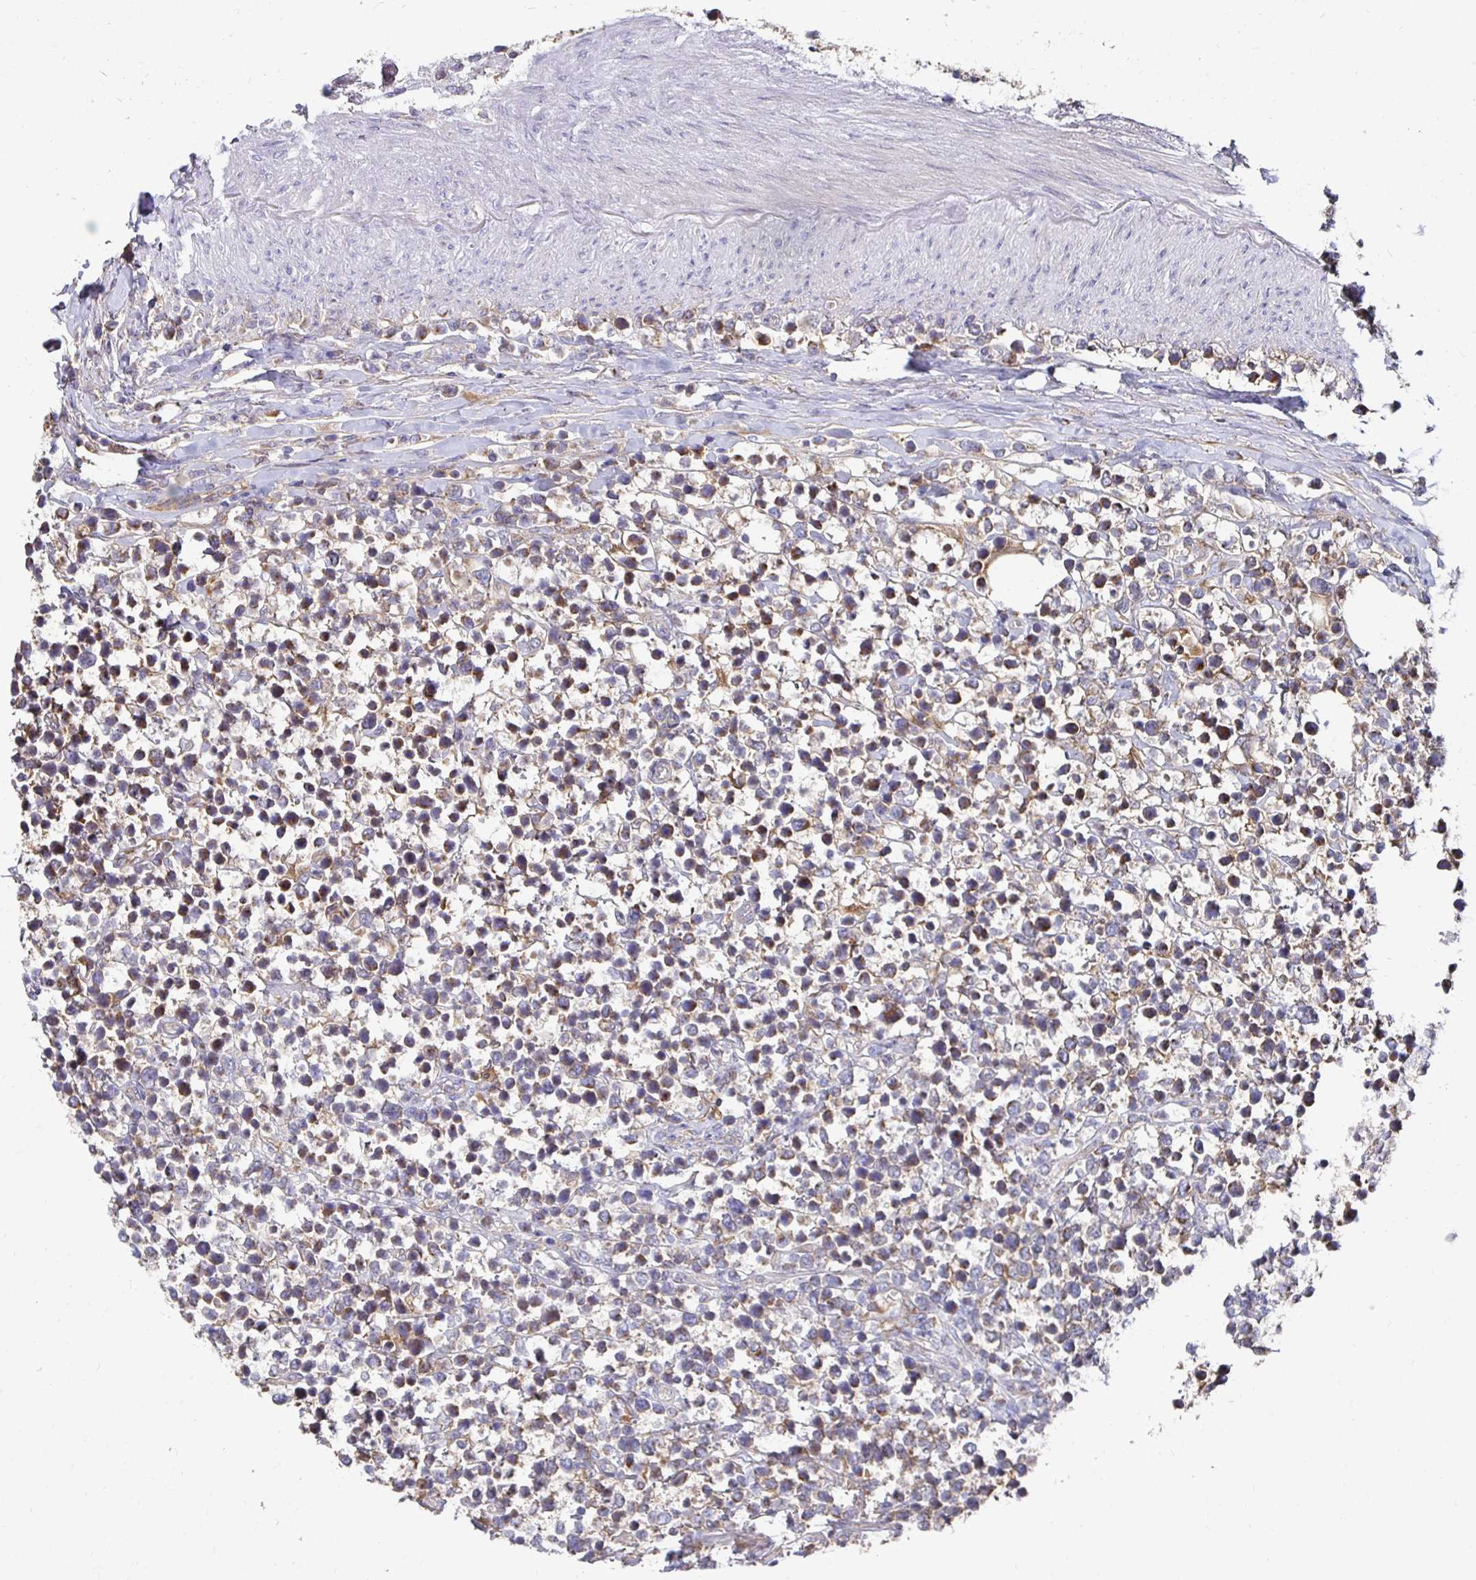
{"staining": {"intensity": "weak", "quantity": "25%-75%", "location": "cytoplasmic/membranous"}, "tissue": "lymphoma", "cell_type": "Tumor cells", "image_type": "cancer", "snomed": [{"axis": "morphology", "description": "Malignant lymphoma, non-Hodgkin's type, High grade"}, {"axis": "topography", "description": "Soft tissue"}], "caption": "Immunohistochemical staining of malignant lymphoma, non-Hodgkin's type (high-grade) exhibits weak cytoplasmic/membranous protein positivity in approximately 25%-75% of tumor cells.", "gene": "NCSTN", "patient": {"sex": "female", "age": 56}}